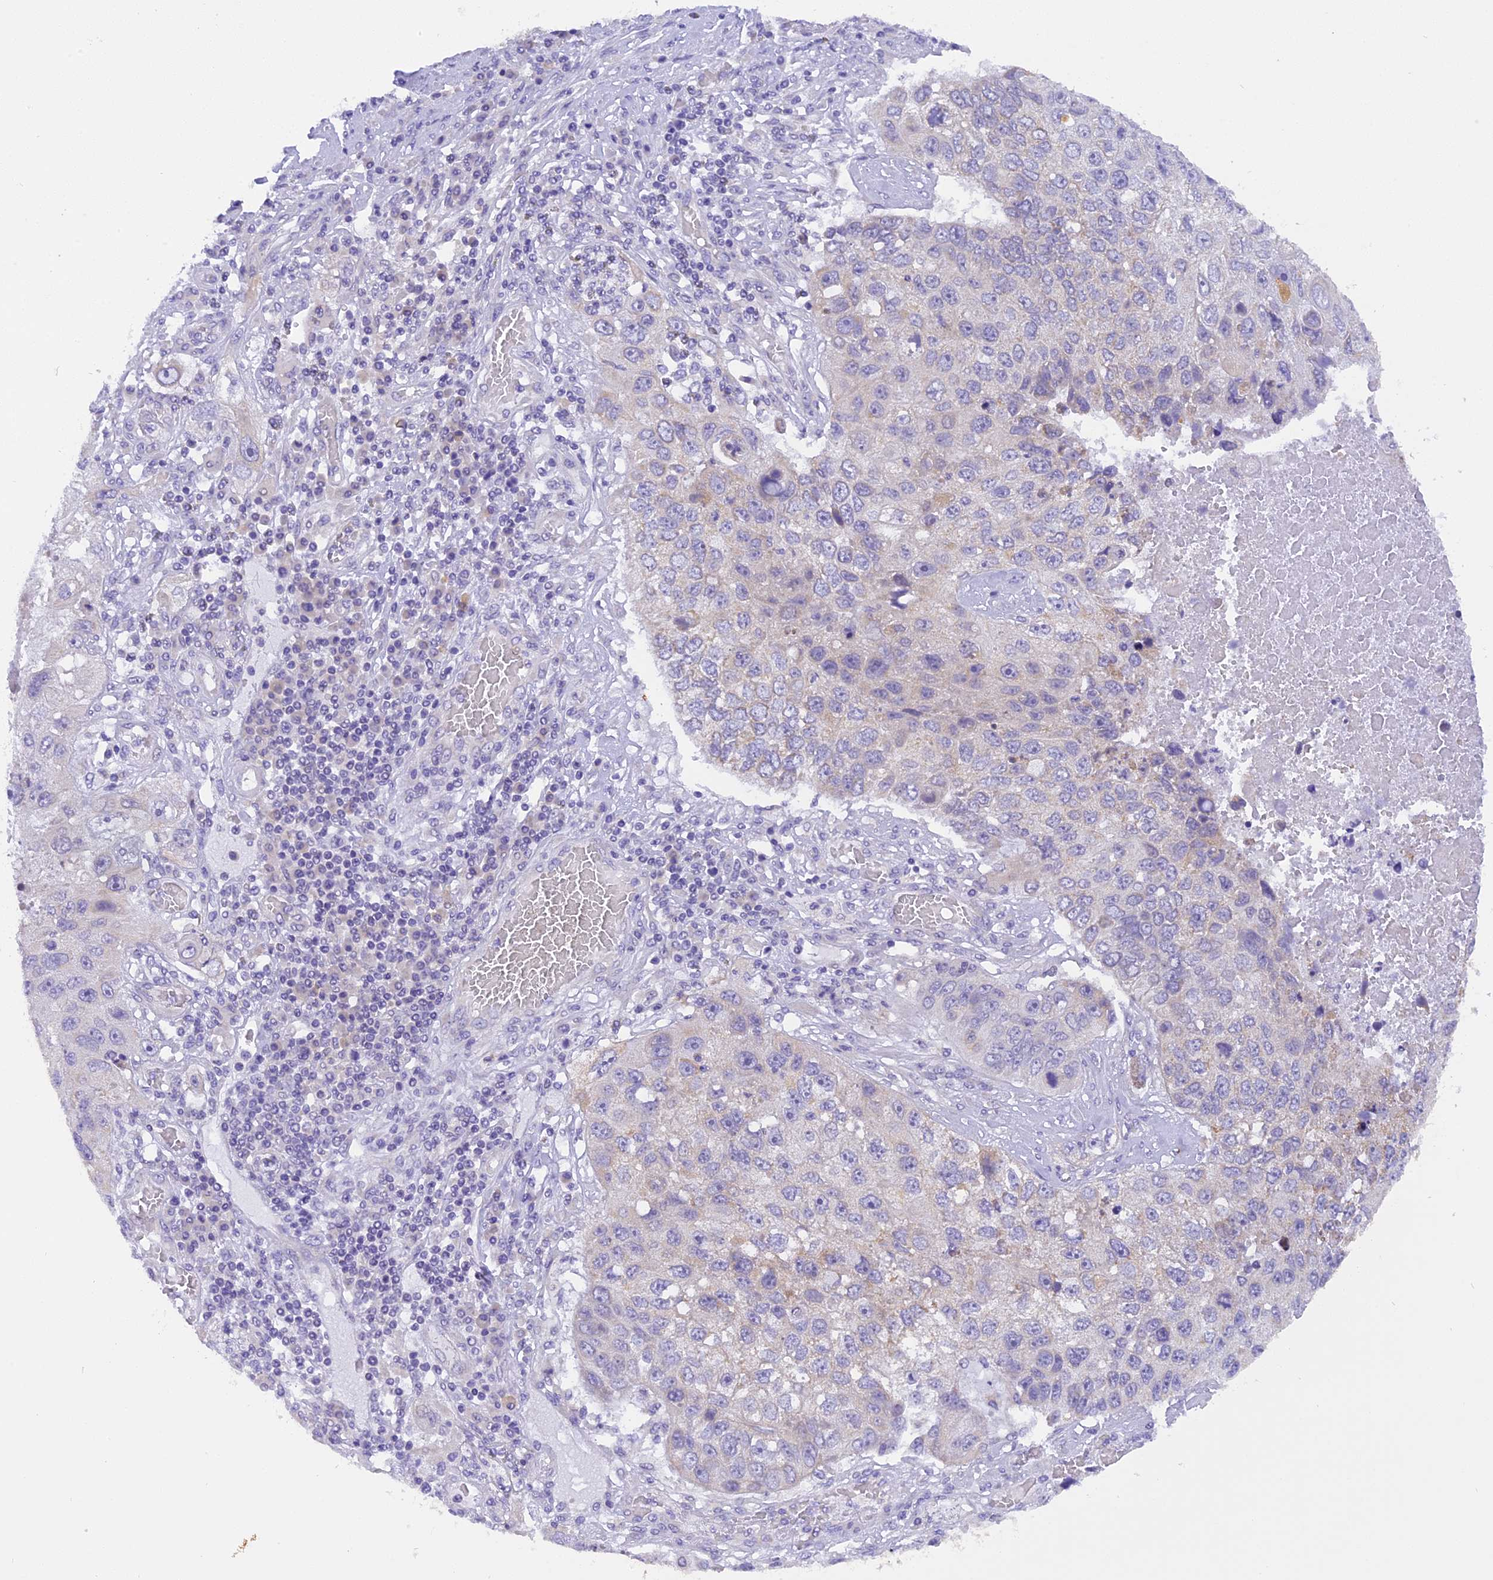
{"staining": {"intensity": "negative", "quantity": "none", "location": "none"}, "tissue": "lung cancer", "cell_type": "Tumor cells", "image_type": "cancer", "snomed": [{"axis": "morphology", "description": "Squamous cell carcinoma, NOS"}, {"axis": "topography", "description": "Lung"}], "caption": "Histopathology image shows no significant protein staining in tumor cells of lung cancer. (DAB immunohistochemistry (IHC) with hematoxylin counter stain).", "gene": "TRIM3", "patient": {"sex": "male", "age": 61}}